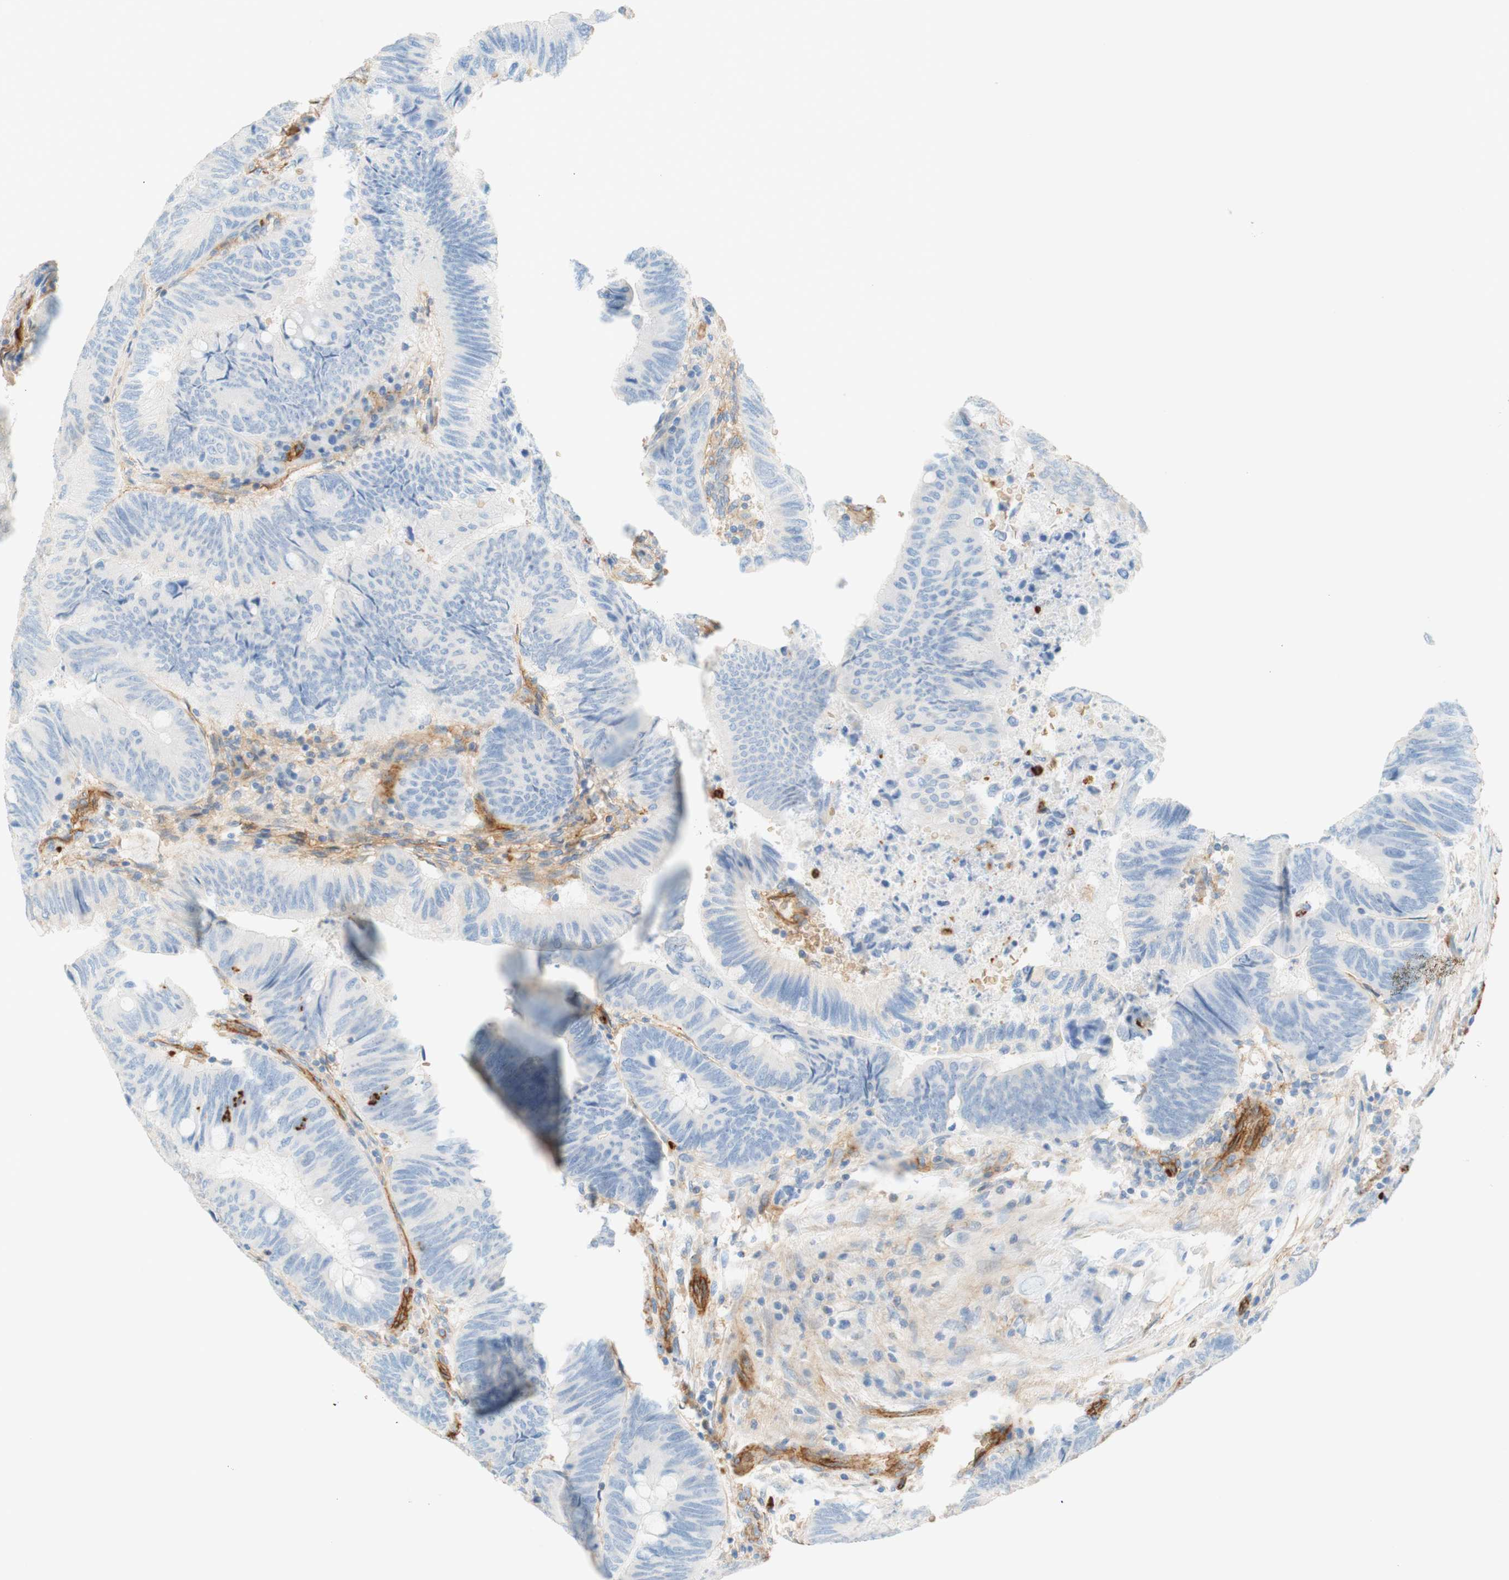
{"staining": {"intensity": "negative", "quantity": "none", "location": "none"}, "tissue": "colorectal cancer", "cell_type": "Tumor cells", "image_type": "cancer", "snomed": [{"axis": "morphology", "description": "Normal tissue, NOS"}, {"axis": "morphology", "description": "Adenocarcinoma, NOS"}, {"axis": "topography", "description": "Rectum"}, {"axis": "topography", "description": "Peripheral nerve tissue"}], "caption": "Protein analysis of colorectal cancer (adenocarcinoma) displays no significant positivity in tumor cells.", "gene": "STOM", "patient": {"sex": "male", "age": 92}}